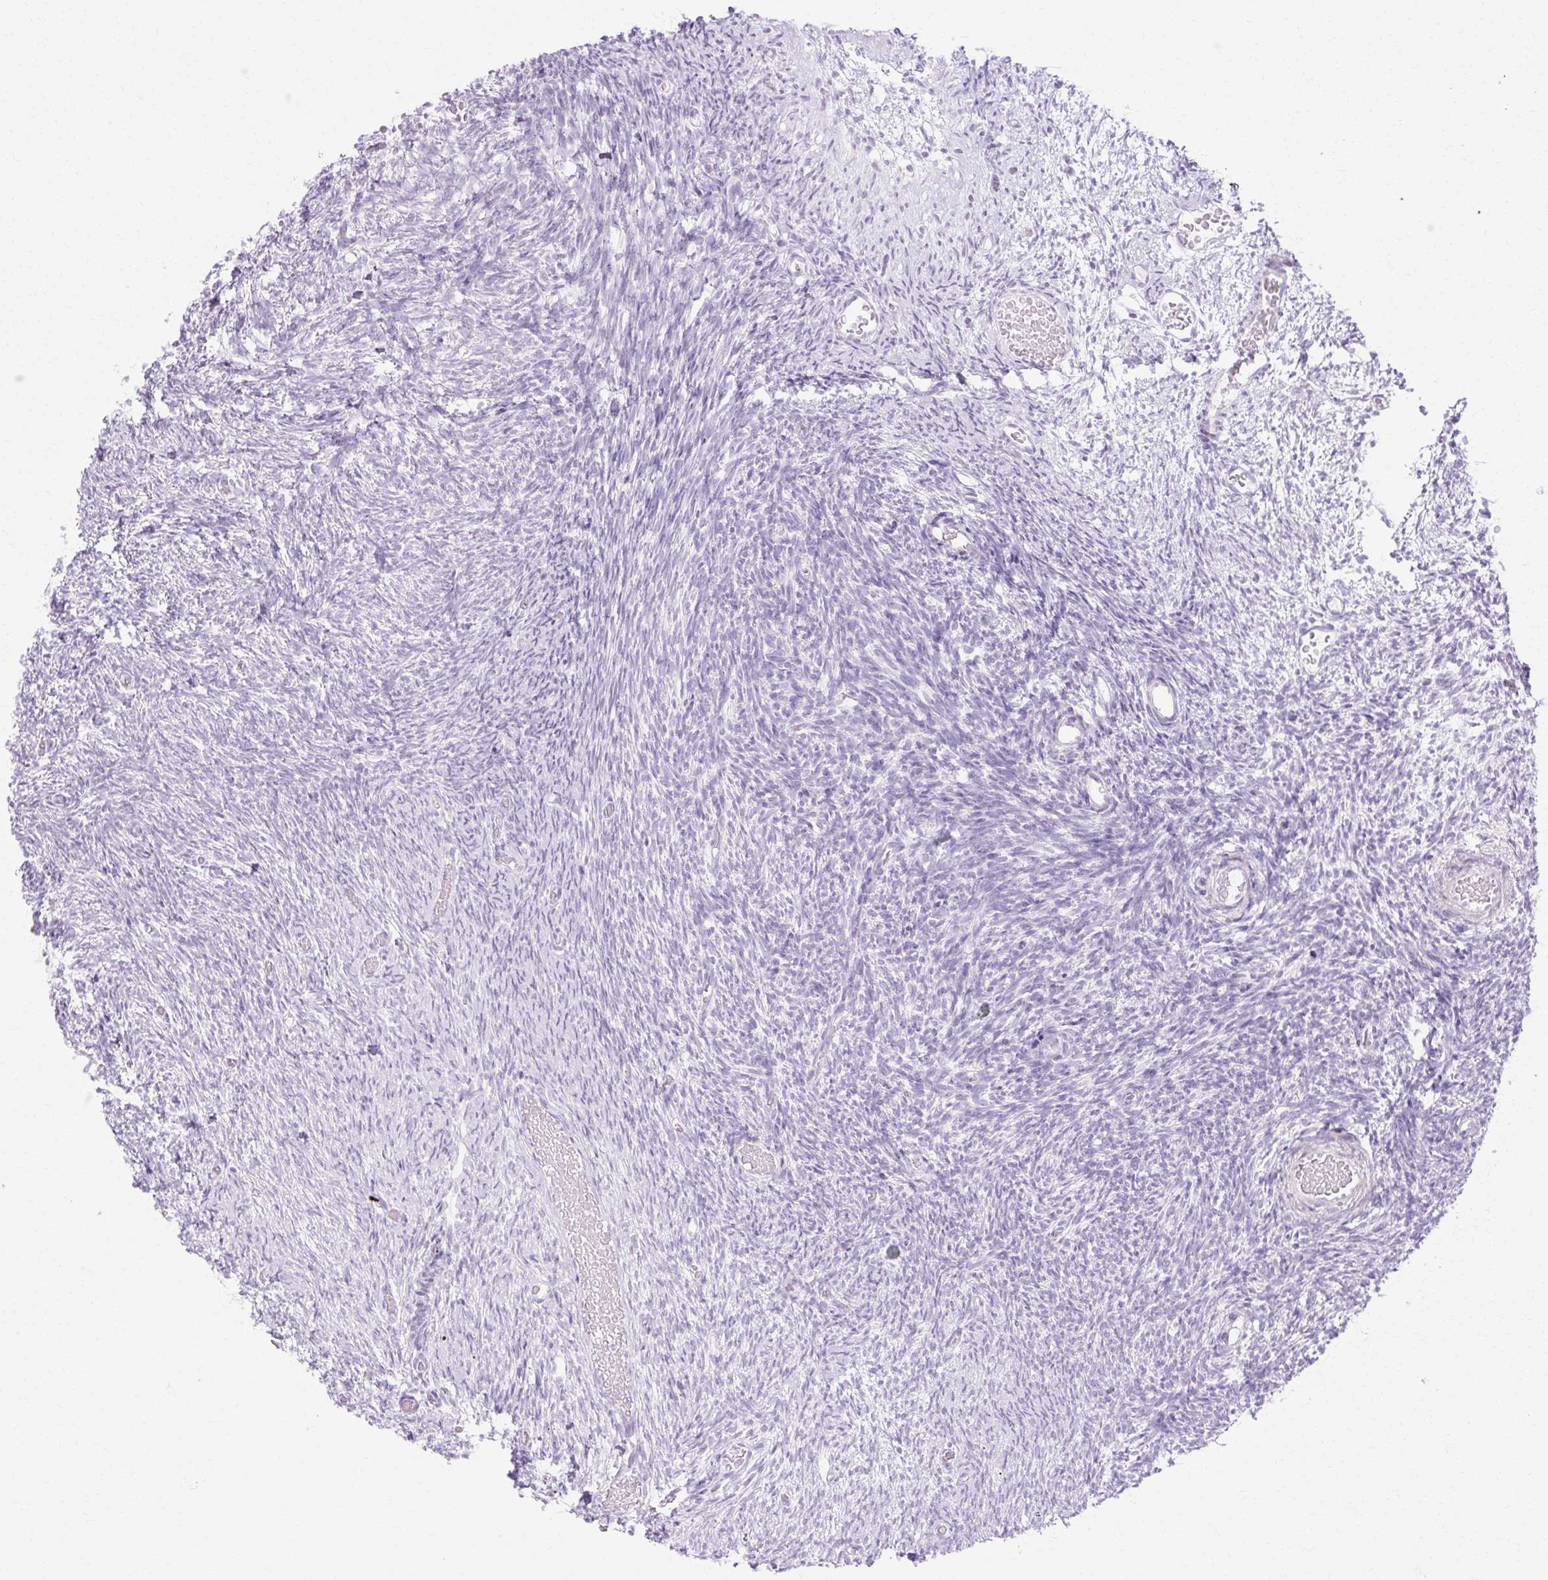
{"staining": {"intensity": "negative", "quantity": "none", "location": "none"}, "tissue": "ovary", "cell_type": "Ovarian stroma cells", "image_type": "normal", "snomed": [{"axis": "morphology", "description": "Normal tissue, NOS"}, {"axis": "topography", "description": "Ovary"}], "caption": "Immunohistochemistry histopathology image of benign ovary stained for a protein (brown), which reveals no expression in ovarian stroma cells.", "gene": "C3orf49", "patient": {"sex": "female", "age": 39}}